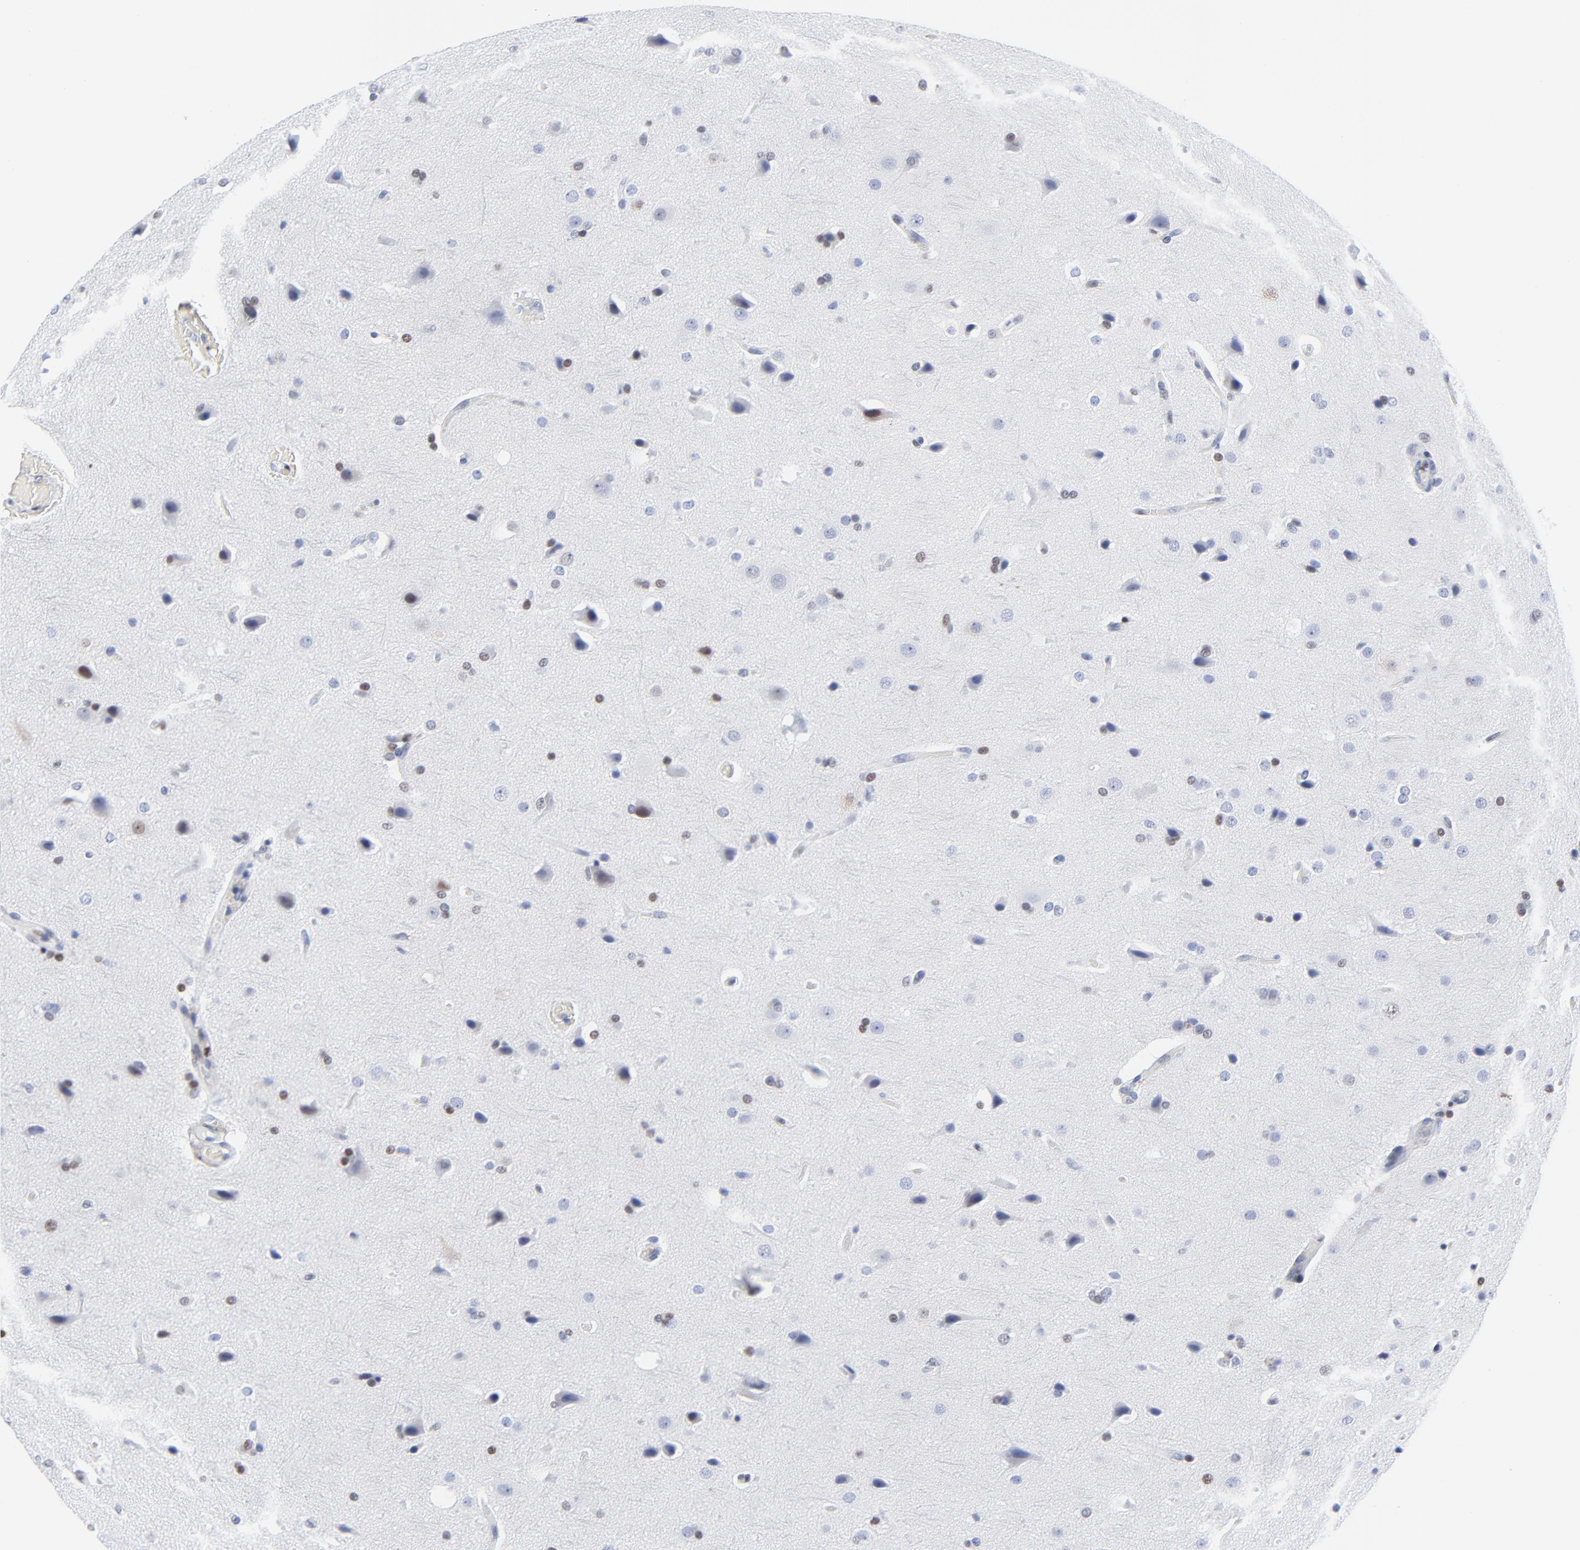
{"staining": {"intensity": "moderate", "quantity": "25%-75%", "location": "nuclear"}, "tissue": "glioma", "cell_type": "Tumor cells", "image_type": "cancer", "snomed": [{"axis": "morphology", "description": "Glioma, malignant, Low grade"}, {"axis": "topography", "description": "Cerebral cortex"}], "caption": "Moderate nuclear expression is appreciated in approximately 25%-75% of tumor cells in malignant low-grade glioma.", "gene": "JUN", "patient": {"sex": "female", "age": 47}}